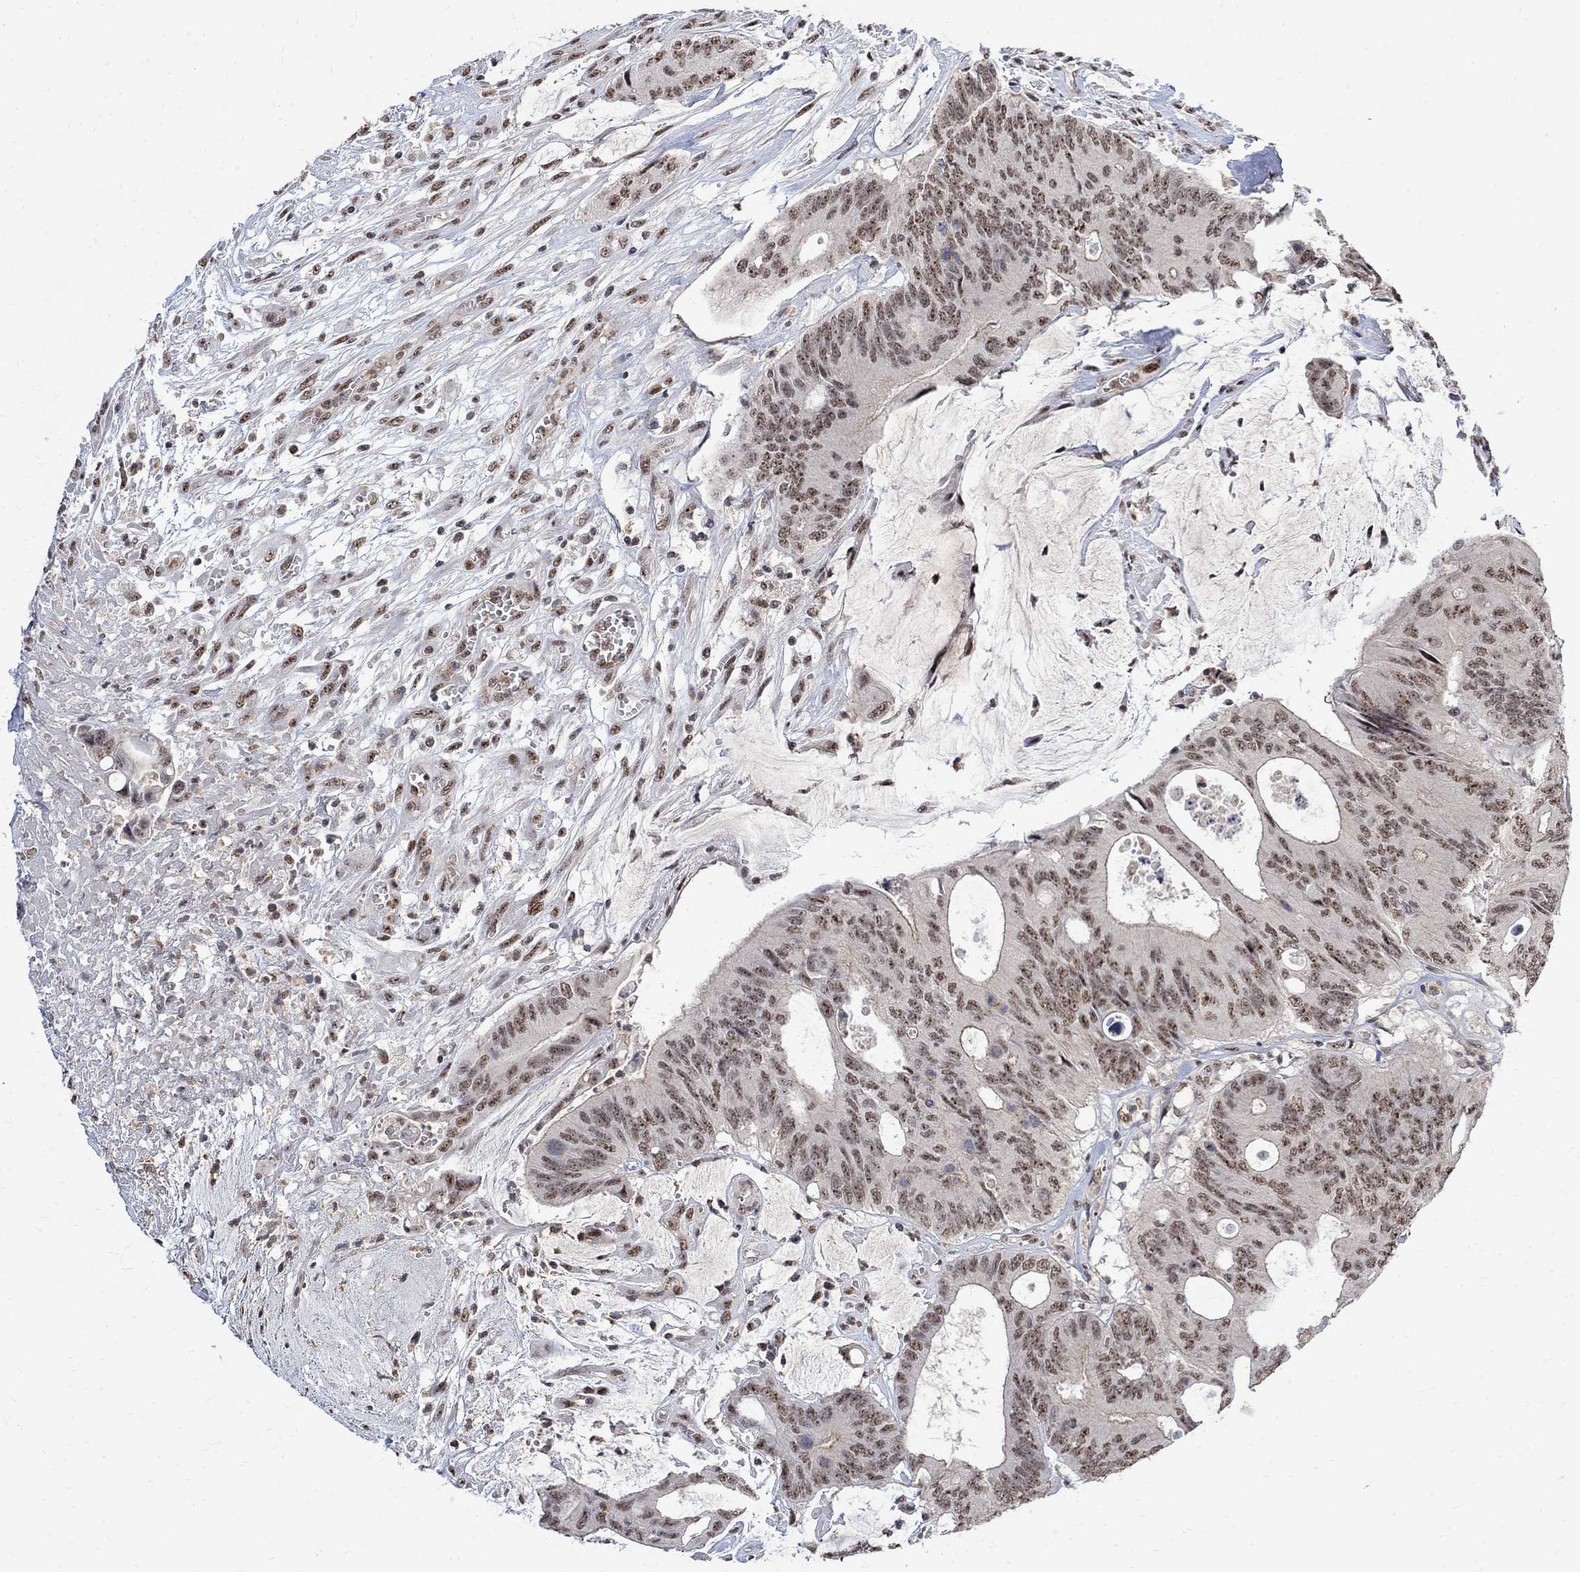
{"staining": {"intensity": "moderate", "quantity": "<25%", "location": "nuclear"}, "tissue": "colorectal cancer", "cell_type": "Tumor cells", "image_type": "cancer", "snomed": [{"axis": "morphology", "description": "Normal tissue, NOS"}, {"axis": "morphology", "description": "Adenocarcinoma, NOS"}, {"axis": "topography", "description": "Colon"}], "caption": "Immunohistochemistry of human colorectal cancer (adenocarcinoma) displays low levels of moderate nuclear expression in about <25% of tumor cells.", "gene": "E4F1", "patient": {"sex": "male", "age": 65}}